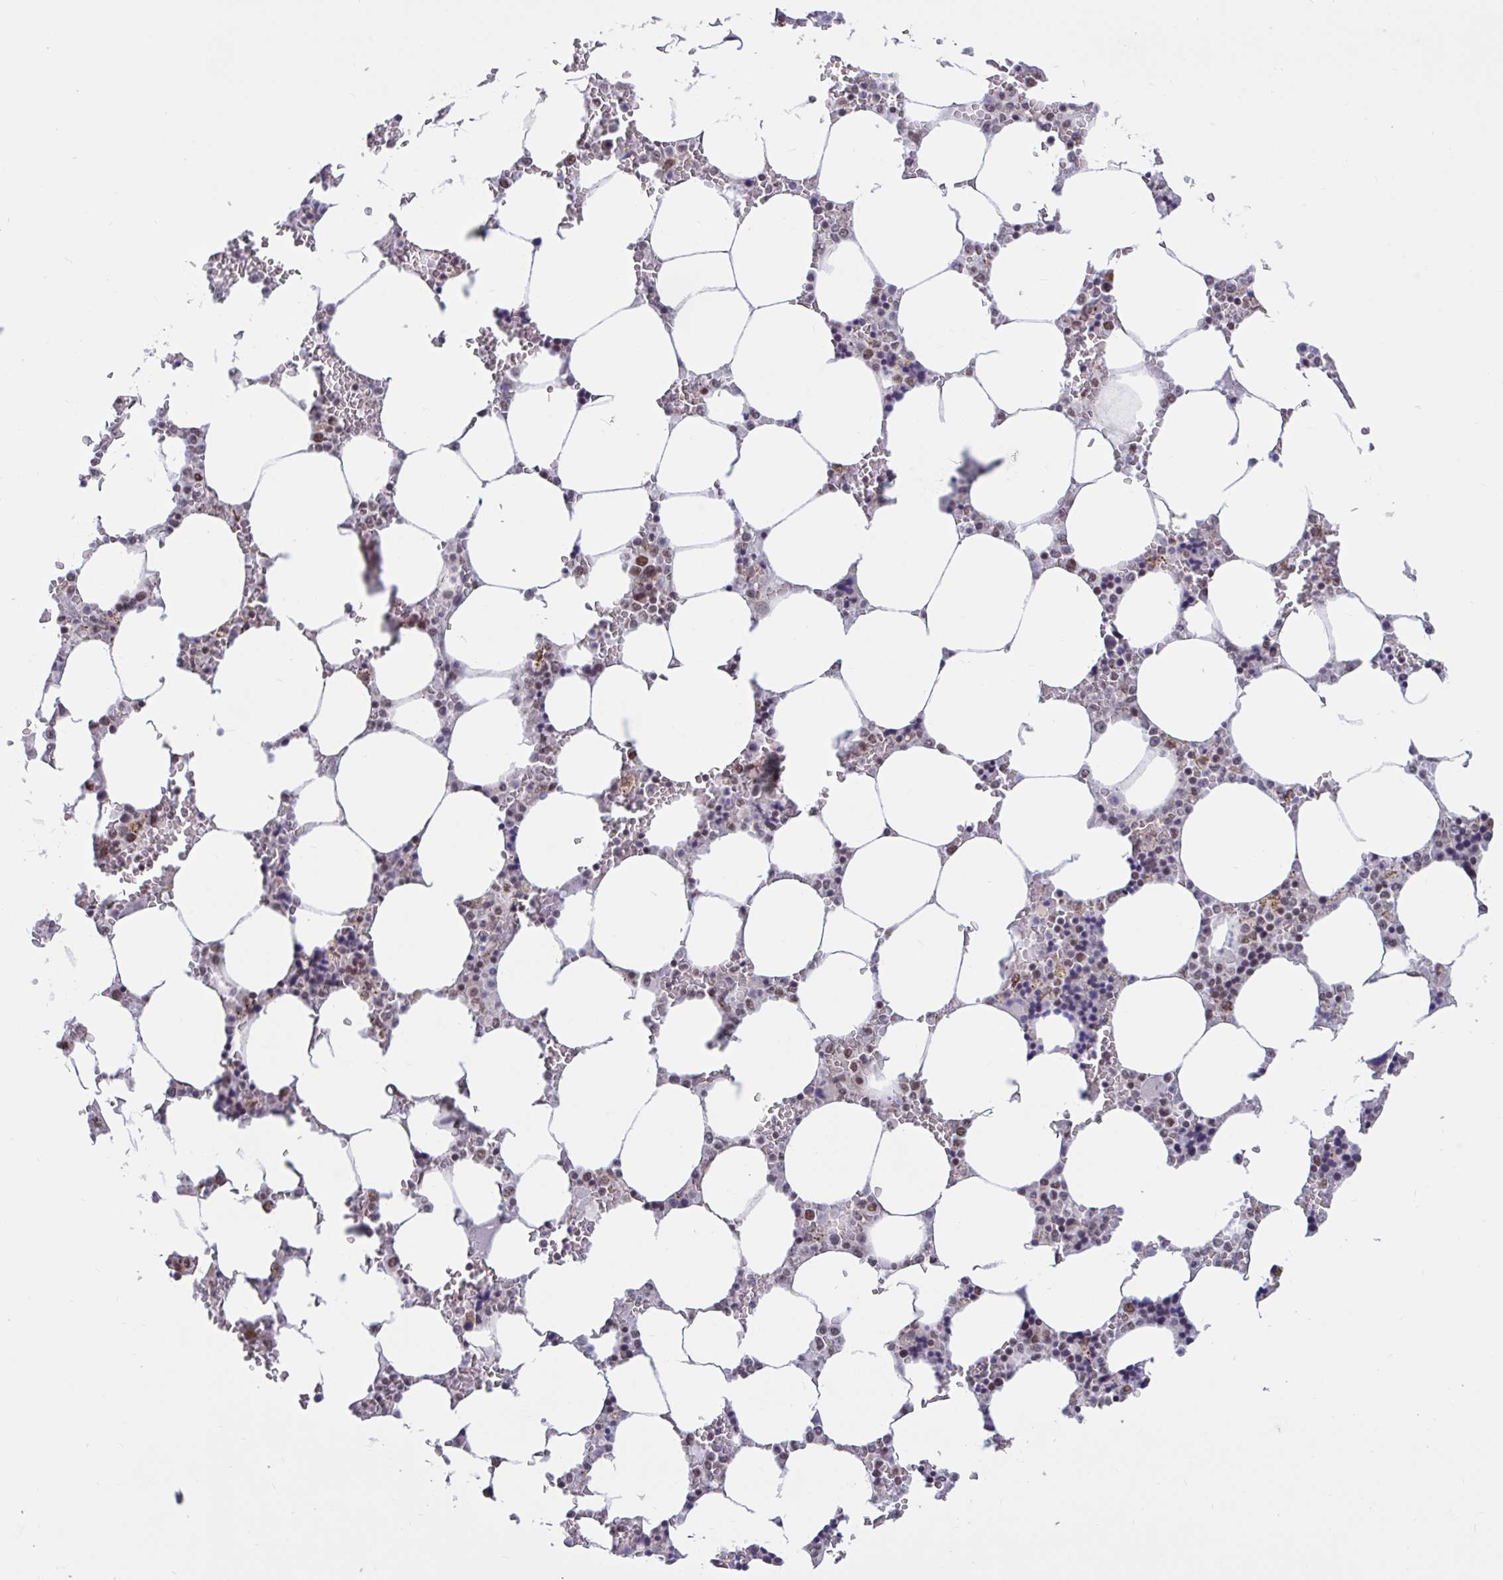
{"staining": {"intensity": "moderate", "quantity": "25%-75%", "location": "nuclear"}, "tissue": "bone marrow", "cell_type": "Hematopoietic cells", "image_type": "normal", "snomed": [{"axis": "morphology", "description": "Normal tissue, NOS"}, {"axis": "topography", "description": "Bone marrow"}], "caption": "The photomicrograph reveals immunohistochemical staining of normal bone marrow. There is moderate nuclear staining is identified in approximately 25%-75% of hematopoietic cells.", "gene": "PHF10", "patient": {"sex": "male", "age": 64}}